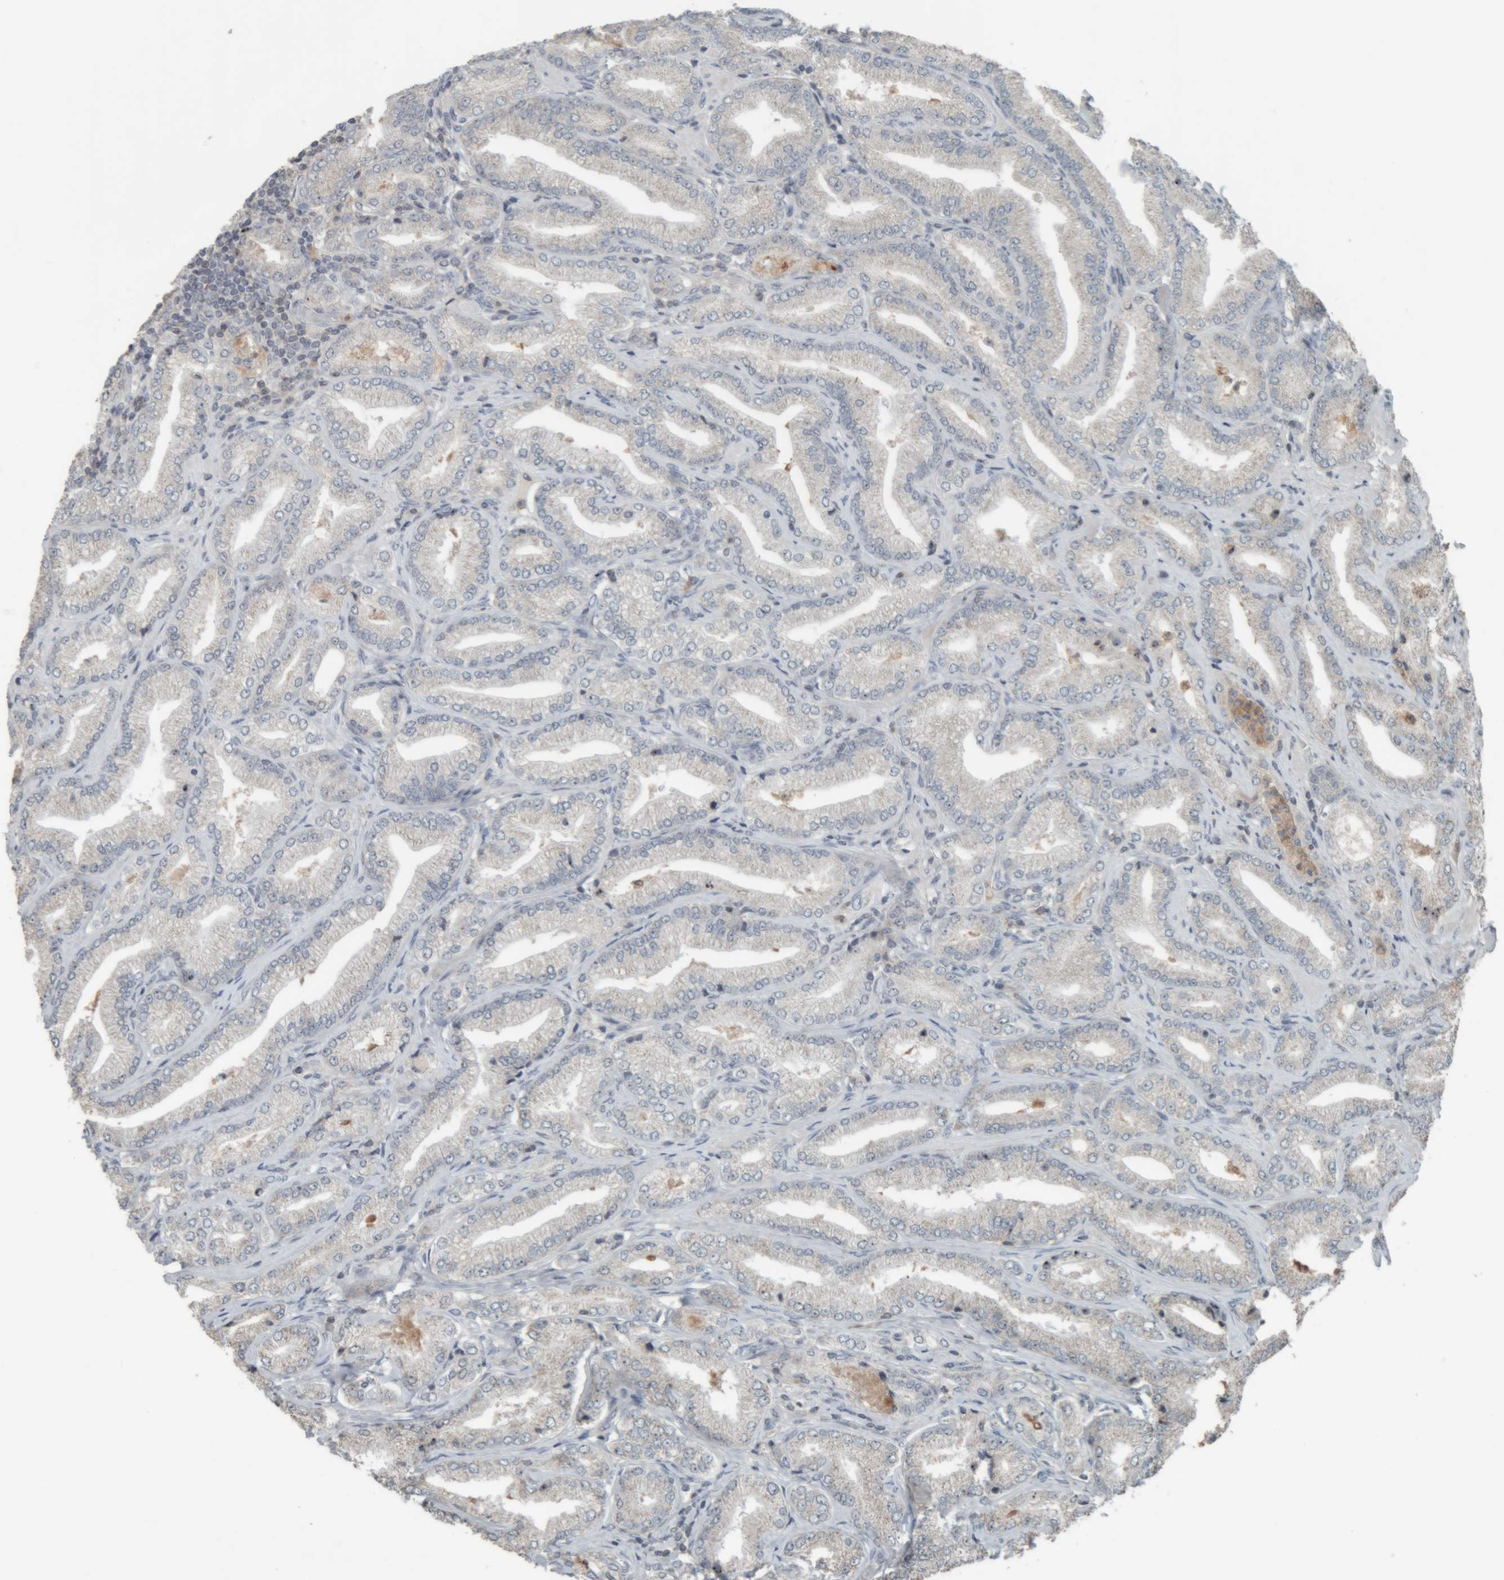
{"staining": {"intensity": "negative", "quantity": "none", "location": "none"}, "tissue": "prostate cancer", "cell_type": "Tumor cells", "image_type": "cancer", "snomed": [{"axis": "morphology", "description": "Adenocarcinoma, Low grade"}, {"axis": "topography", "description": "Prostate"}], "caption": "Tumor cells show no significant protein staining in prostate cancer (adenocarcinoma (low-grade)).", "gene": "RPF1", "patient": {"sex": "male", "age": 62}}